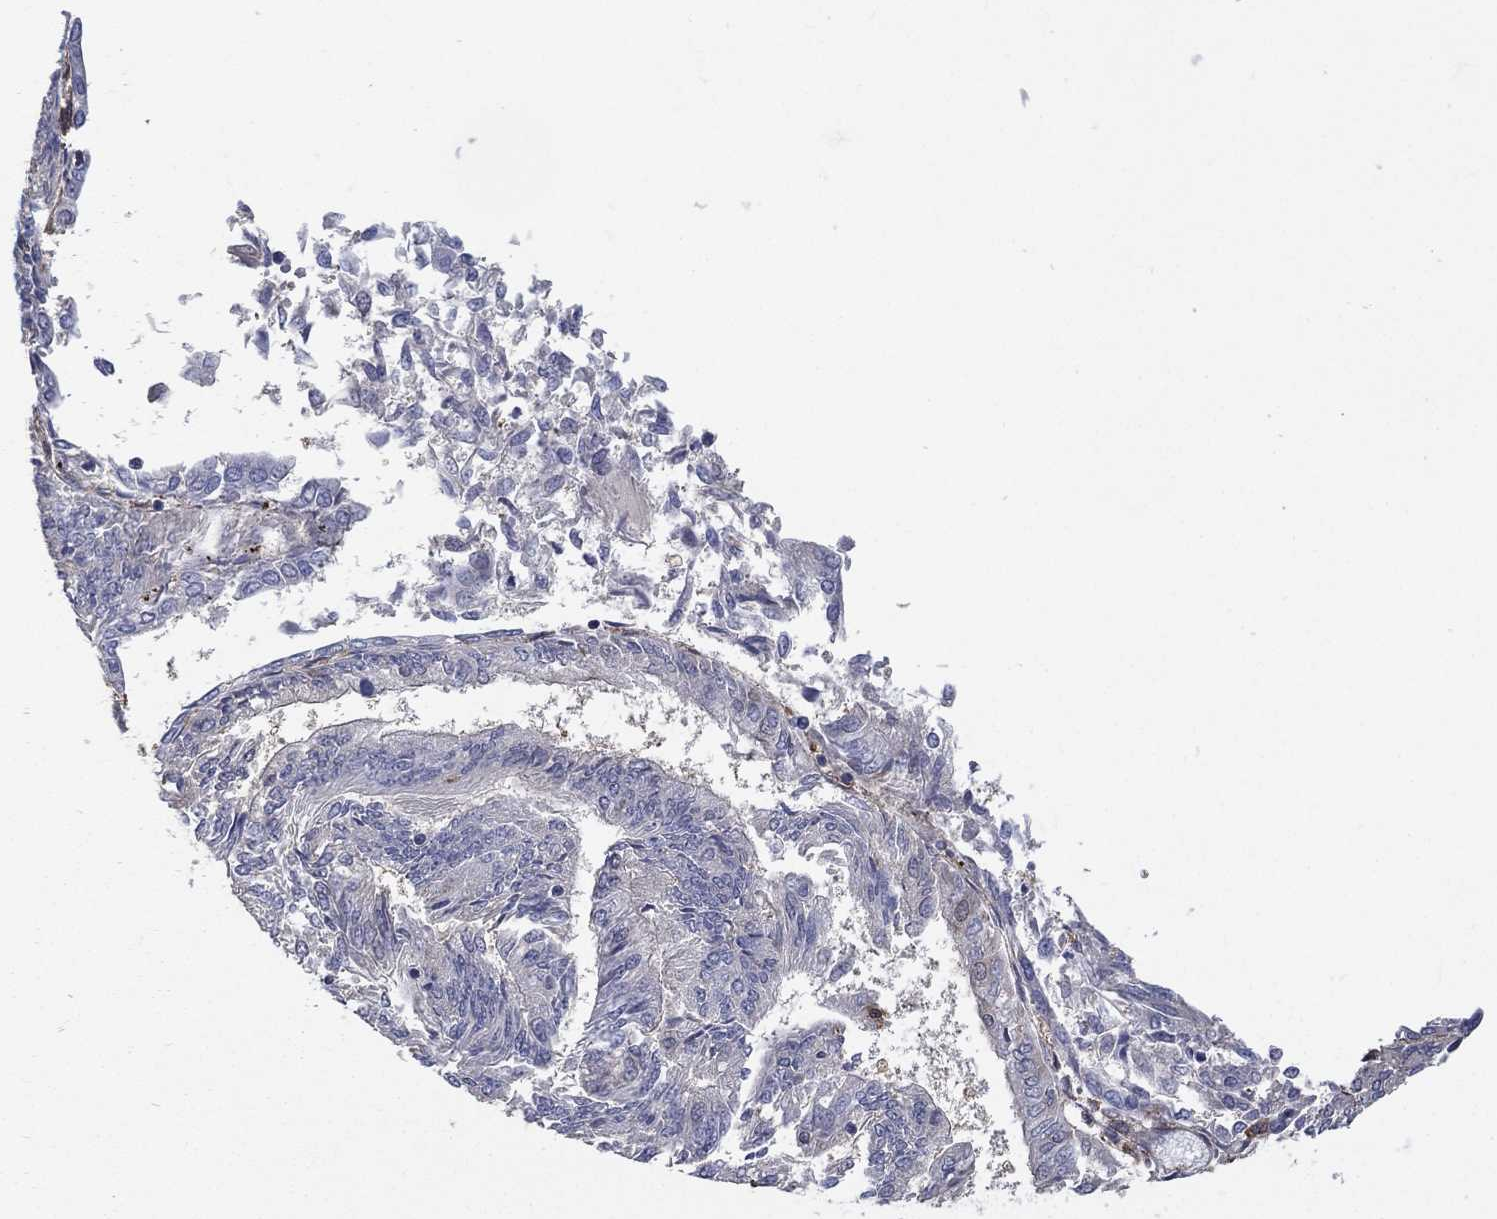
{"staining": {"intensity": "negative", "quantity": "none", "location": "none"}, "tissue": "endometrial cancer", "cell_type": "Tumor cells", "image_type": "cancer", "snomed": [{"axis": "morphology", "description": "Adenocarcinoma, NOS"}, {"axis": "topography", "description": "Endometrium"}], "caption": "The photomicrograph exhibits no staining of tumor cells in adenocarcinoma (endometrial).", "gene": "DPYSL2", "patient": {"sex": "female", "age": 58}}